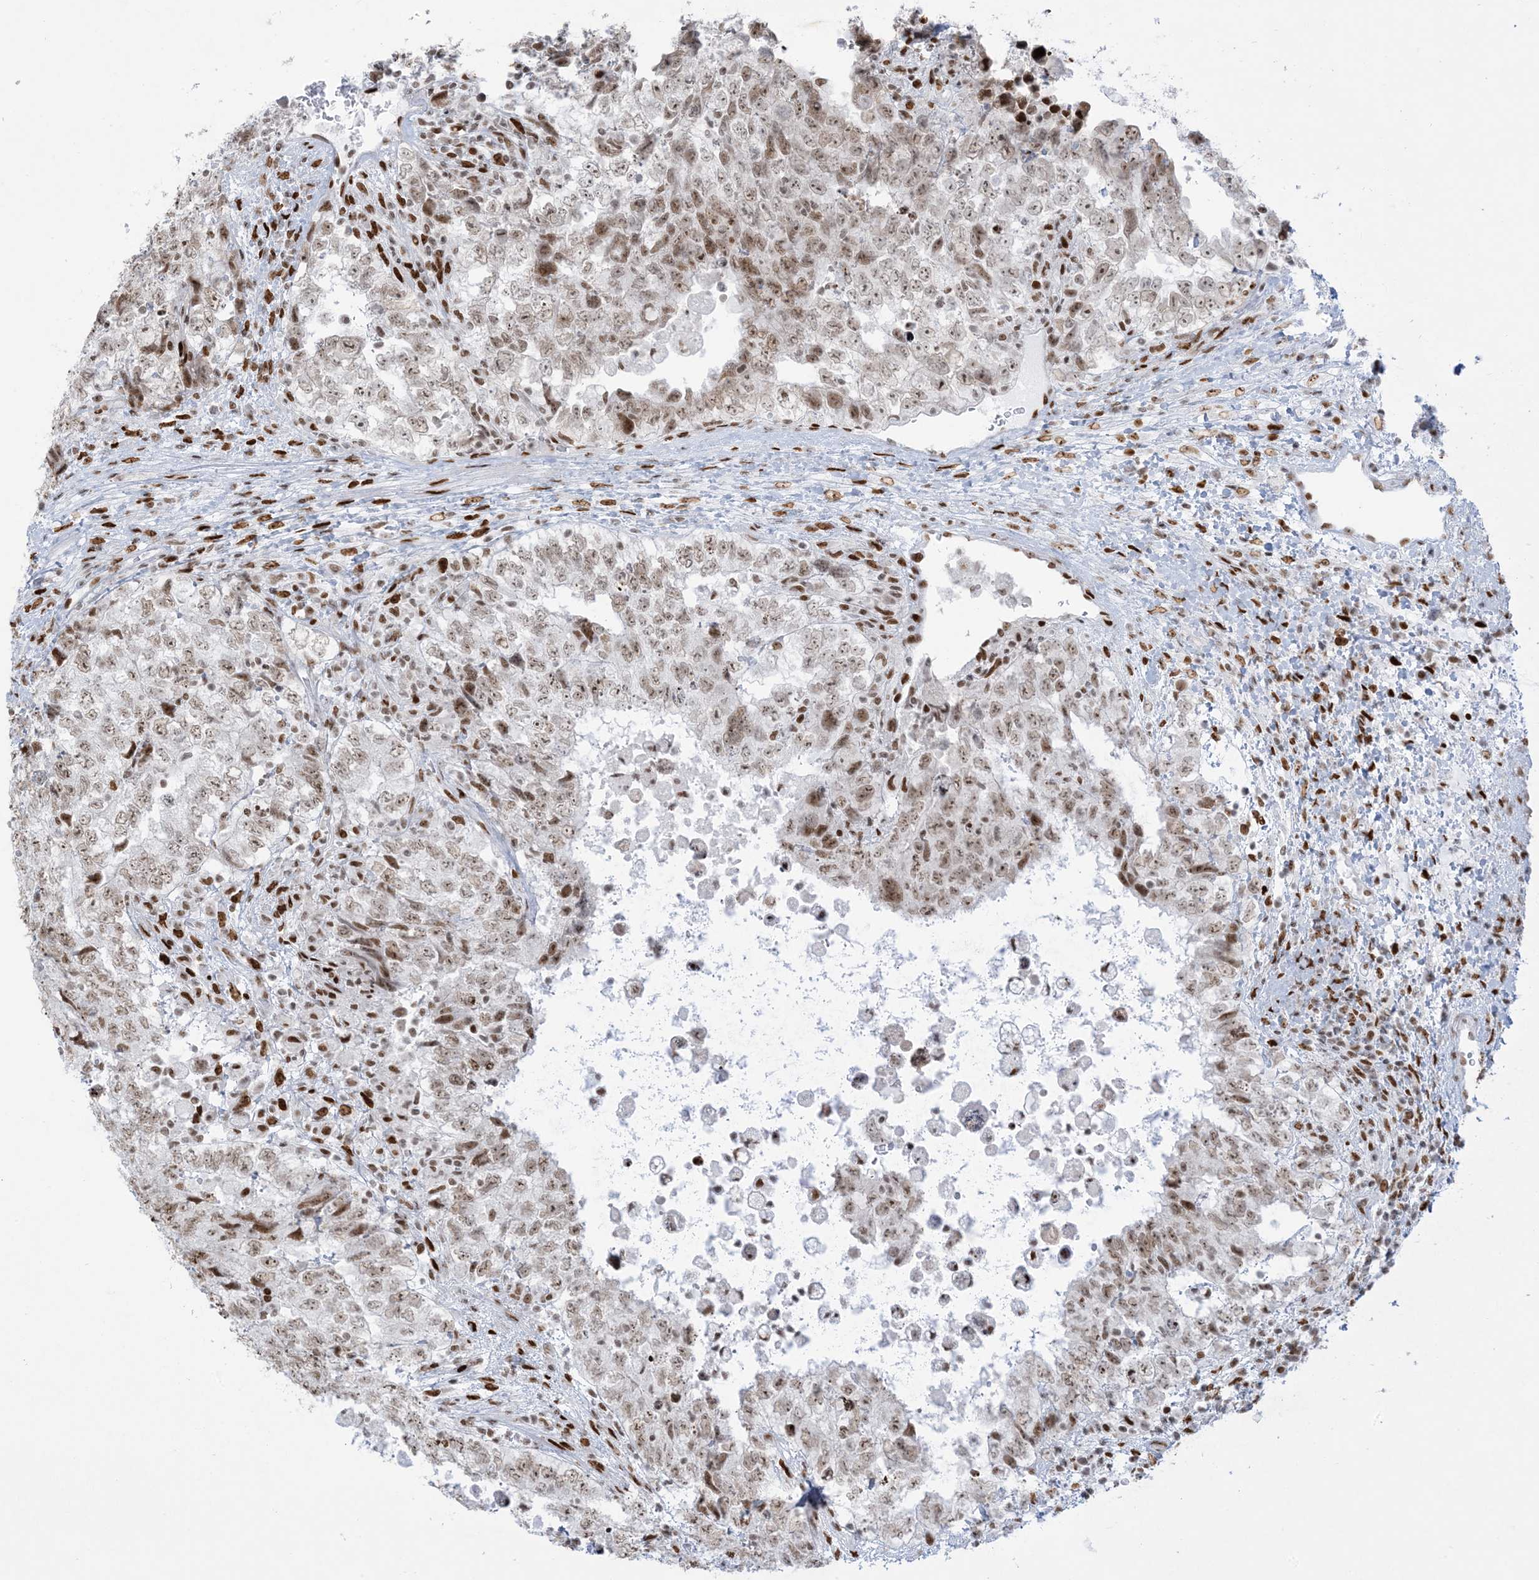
{"staining": {"intensity": "moderate", "quantity": "25%-75%", "location": "nuclear"}, "tissue": "testis cancer", "cell_type": "Tumor cells", "image_type": "cancer", "snomed": [{"axis": "morphology", "description": "Carcinoma, Embryonal, NOS"}, {"axis": "topography", "description": "Testis"}], "caption": "Protein expression by immunohistochemistry displays moderate nuclear positivity in approximately 25%-75% of tumor cells in embryonal carcinoma (testis). The staining was performed using DAB to visualize the protein expression in brown, while the nuclei were stained in blue with hematoxylin (Magnification: 20x).", "gene": "STAG1", "patient": {"sex": "male", "age": 37}}